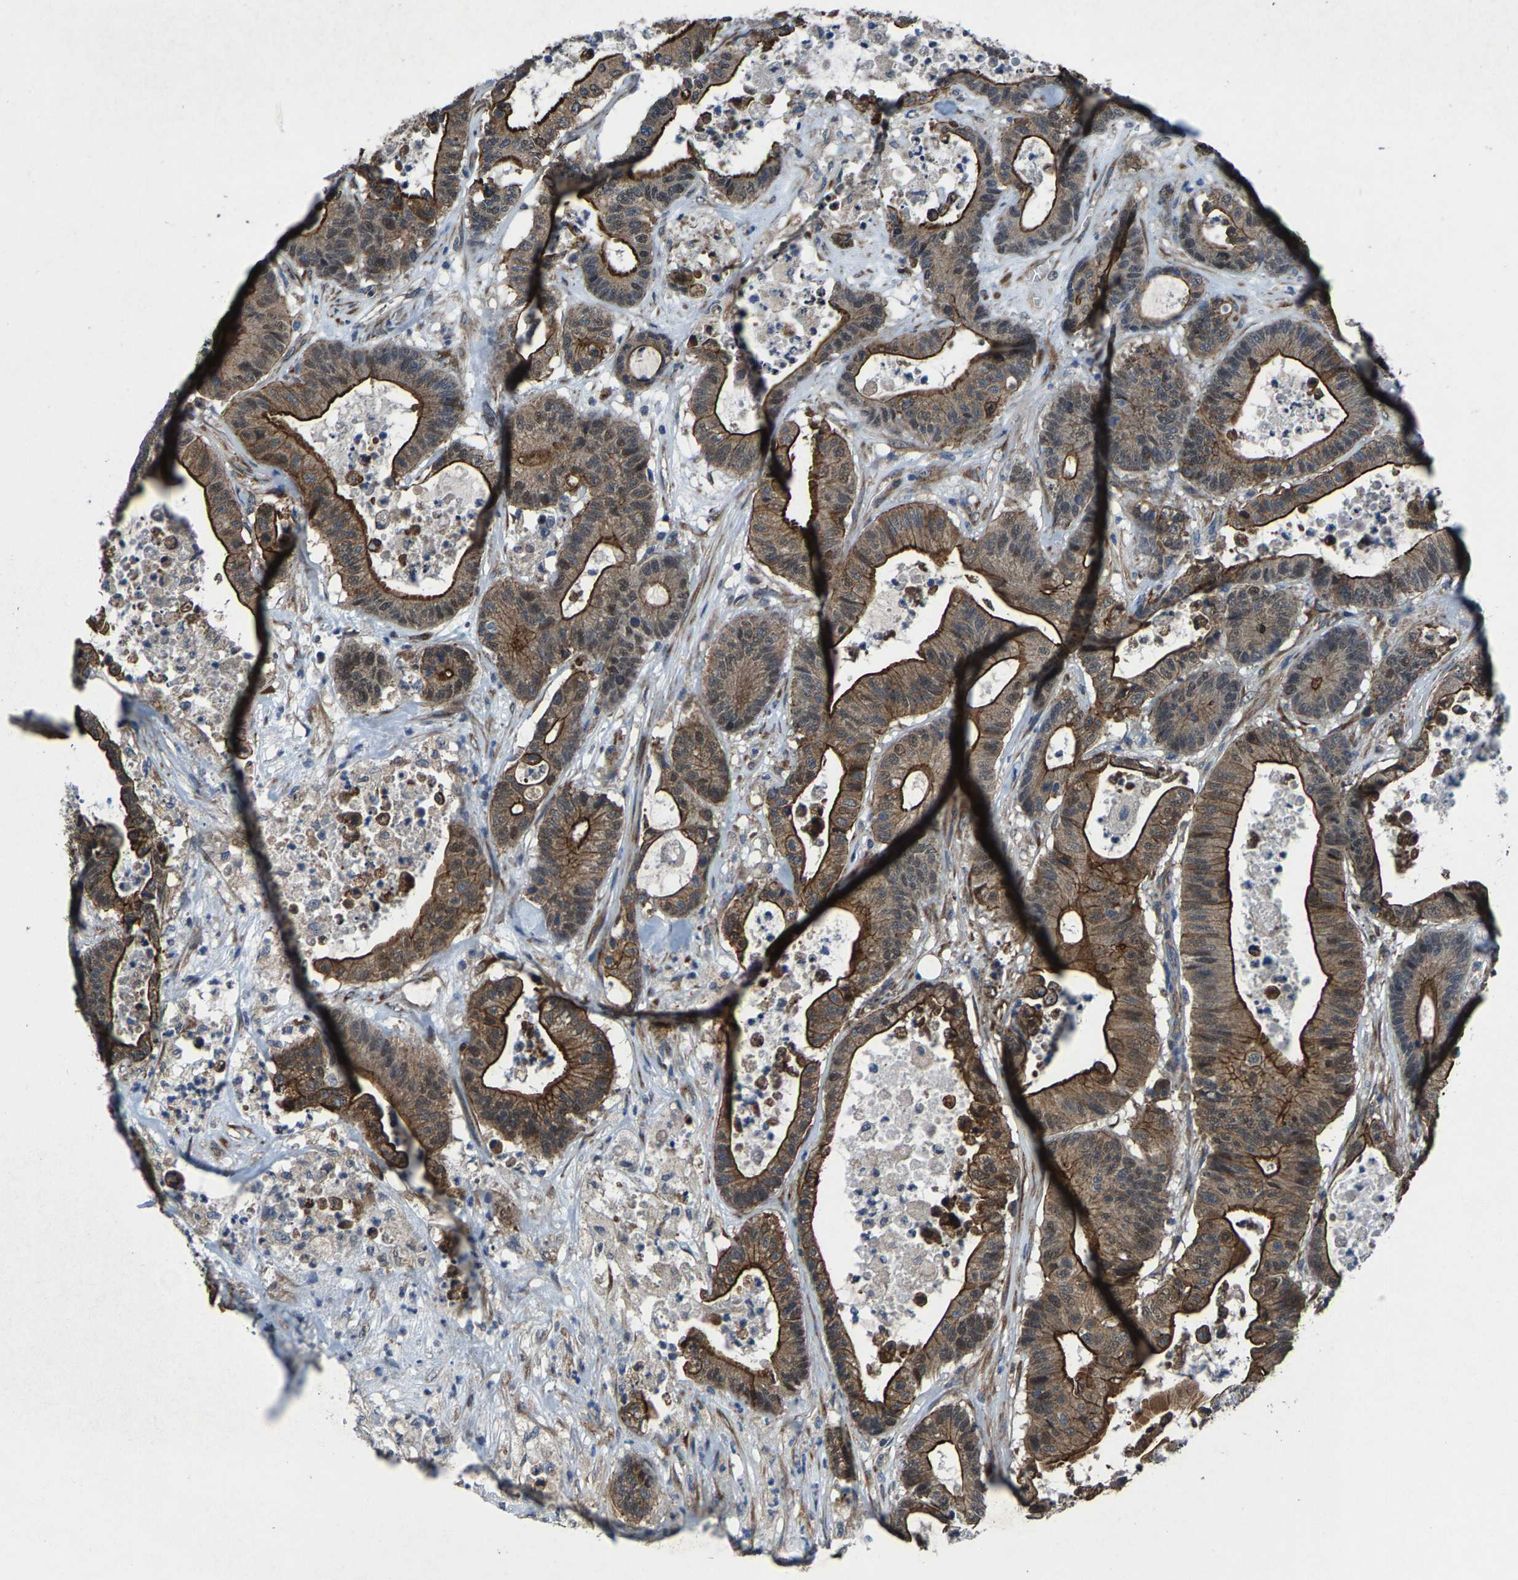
{"staining": {"intensity": "moderate", "quantity": ">75%", "location": "cytoplasmic/membranous"}, "tissue": "colorectal cancer", "cell_type": "Tumor cells", "image_type": "cancer", "snomed": [{"axis": "morphology", "description": "Adenocarcinoma, NOS"}, {"axis": "topography", "description": "Colon"}], "caption": "Protein analysis of colorectal cancer tissue displays moderate cytoplasmic/membranous staining in approximately >75% of tumor cells.", "gene": "PDP1", "patient": {"sex": "female", "age": 84}}